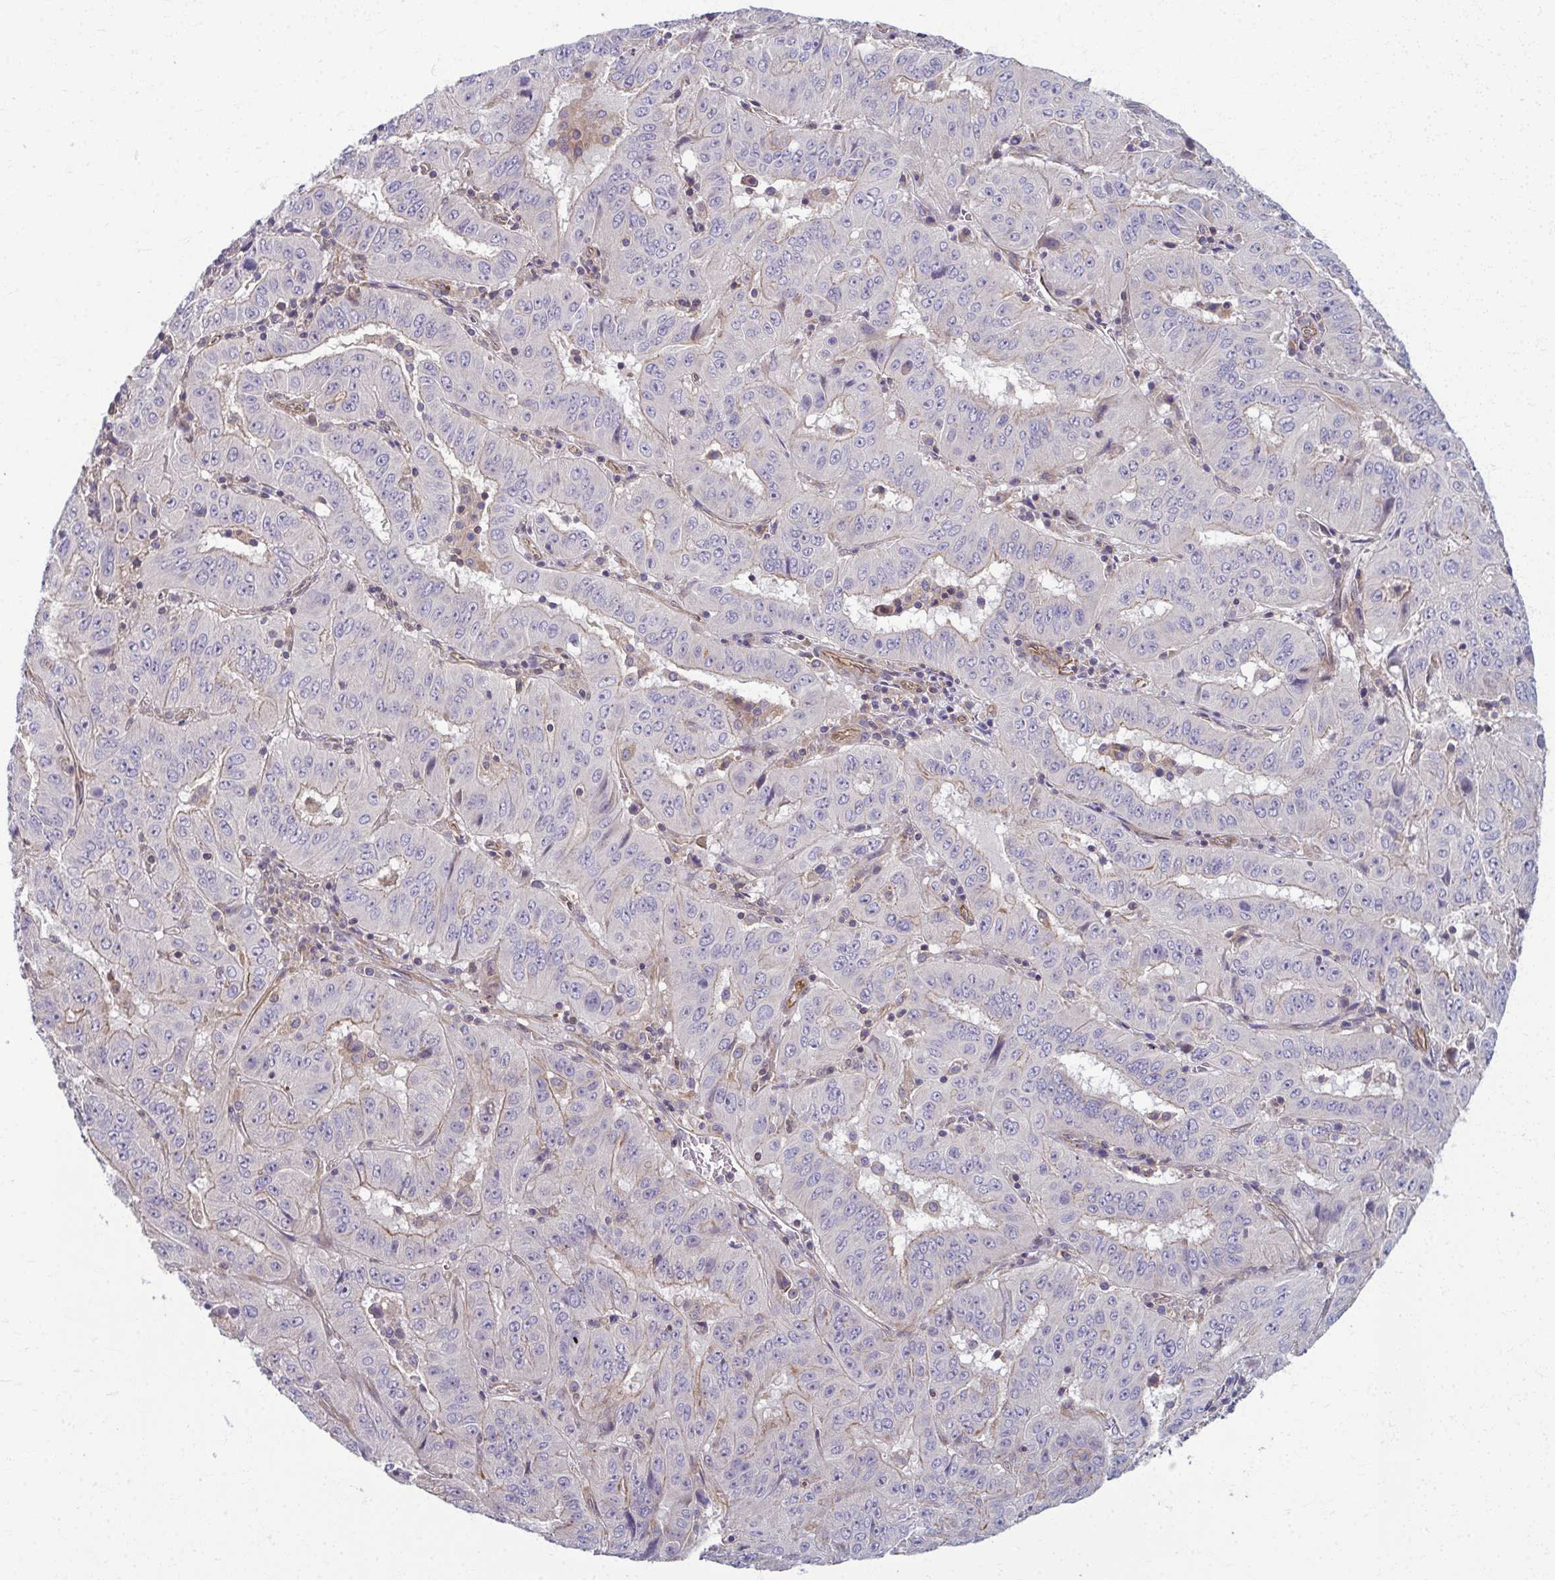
{"staining": {"intensity": "negative", "quantity": "none", "location": "none"}, "tissue": "pancreatic cancer", "cell_type": "Tumor cells", "image_type": "cancer", "snomed": [{"axis": "morphology", "description": "Adenocarcinoma, NOS"}, {"axis": "topography", "description": "Pancreas"}], "caption": "Tumor cells are negative for protein expression in human pancreatic cancer. (Immunohistochemistry (ihc), brightfield microscopy, high magnification).", "gene": "EID2B", "patient": {"sex": "male", "age": 63}}